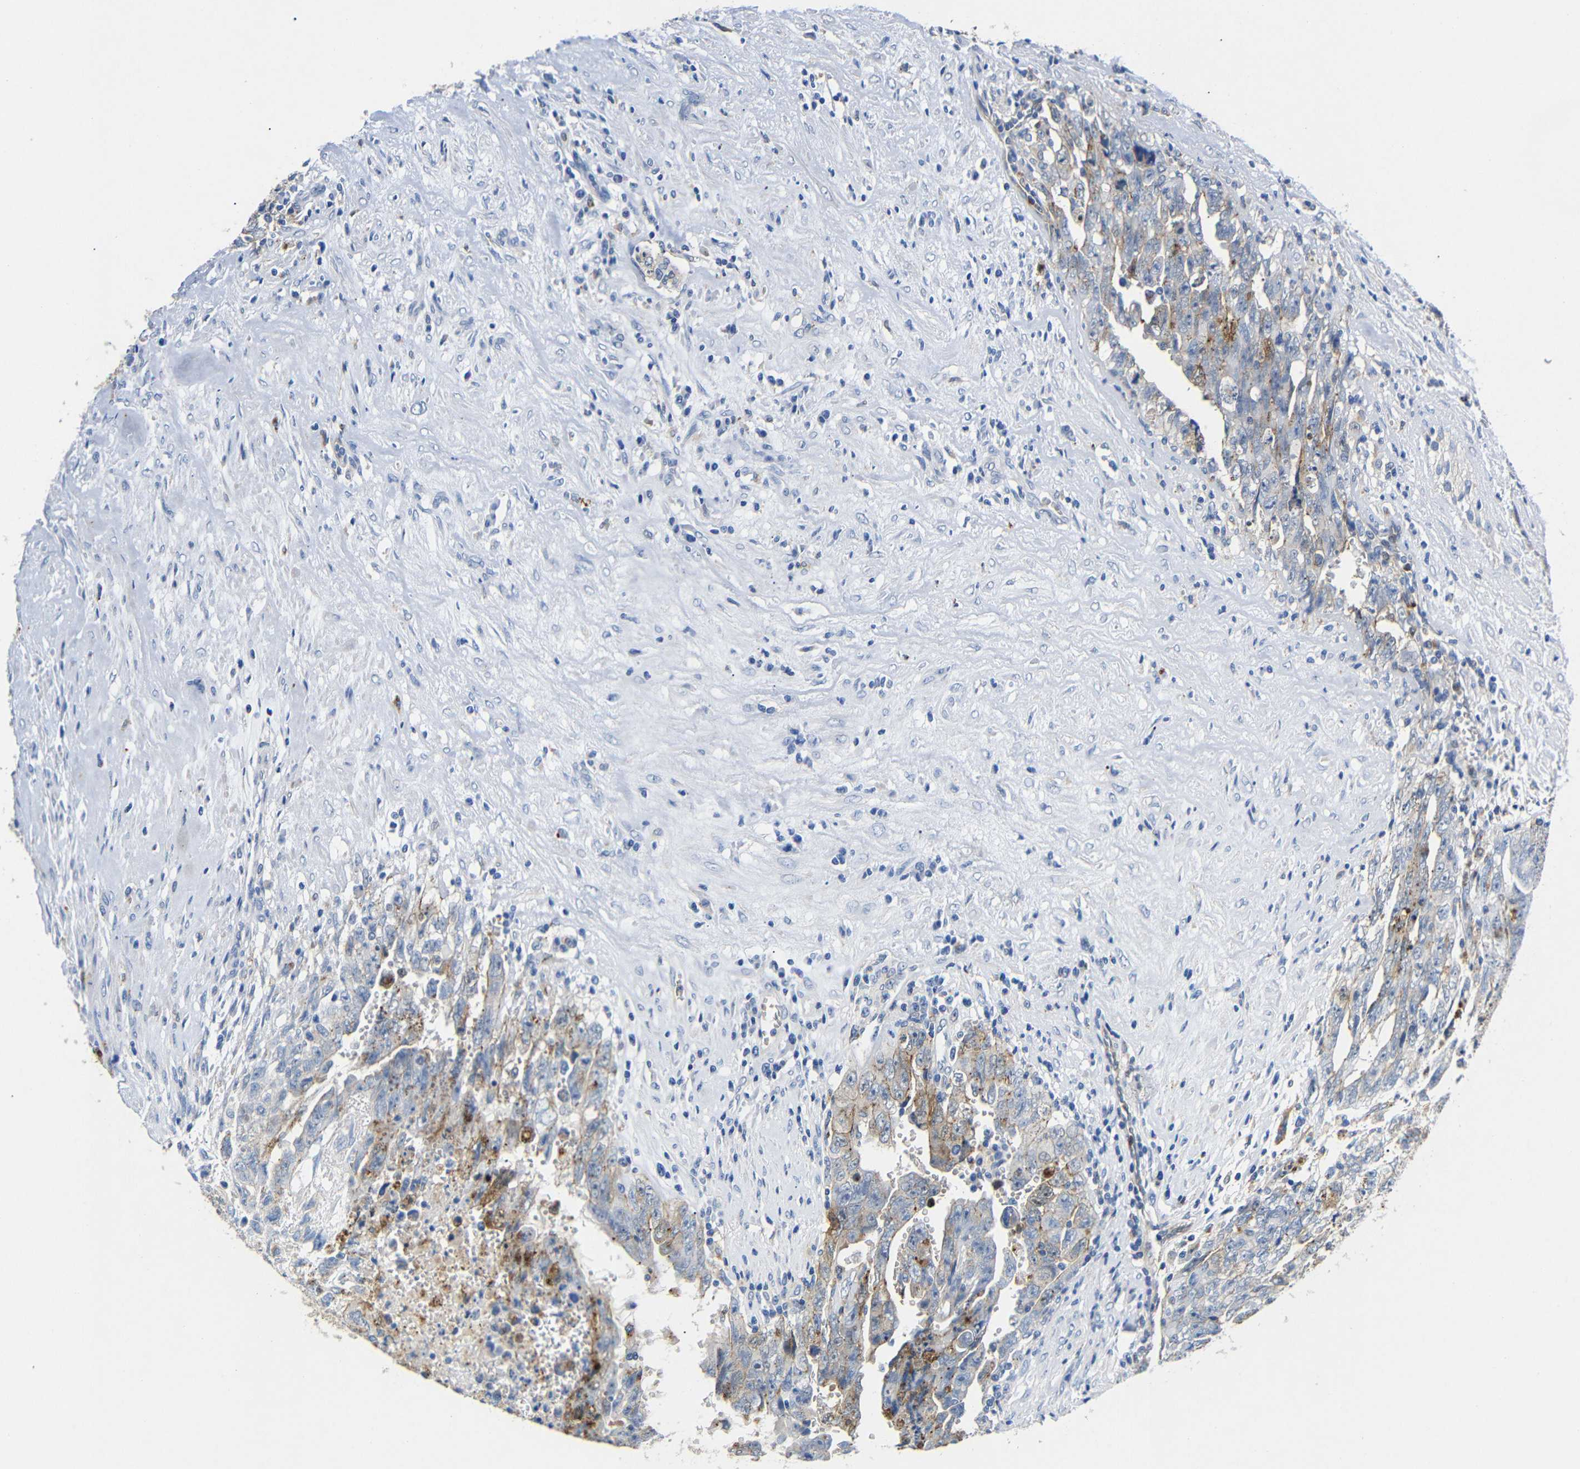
{"staining": {"intensity": "moderate", "quantity": "25%-75%", "location": "cytoplasmic/membranous"}, "tissue": "testis cancer", "cell_type": "Tumor cells", "image_type": "cancer", "snomed": [{"axis": "morphology", "description": "Carcinoma, Embryonal, NOS"}, {"axis": "topography", "description": "Testis"}], "caption": "This is an image of immunohistochemistry staining of embryonal carcinoma (testis), which shows moderate positivity in the cytoplasmic/membranous of tumor cells.", "gene": "SDCBP", "patient": {"sex": "male", "age": 28}}